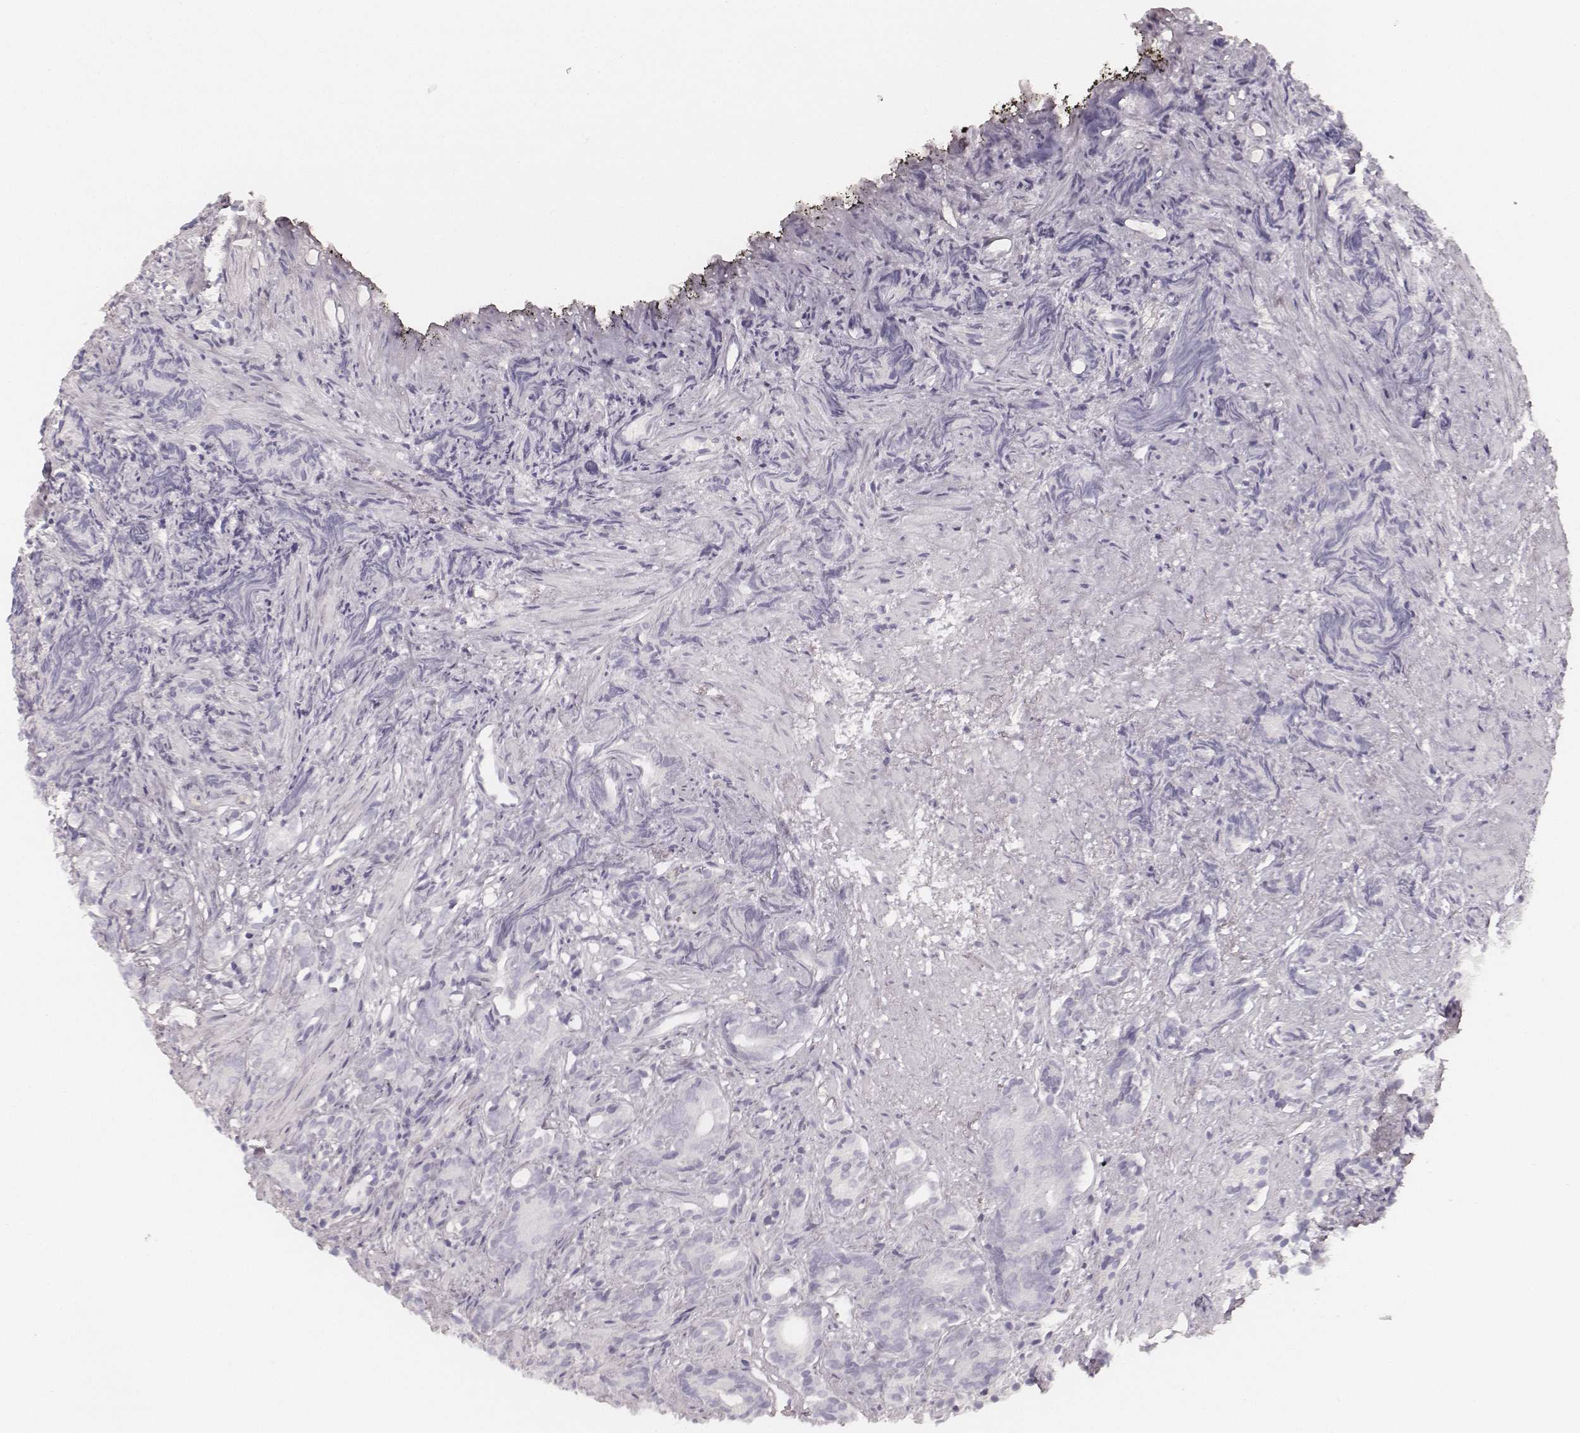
{"staining": {"intensity": "negative", "quantity": "none", "location": "none"}, "tissue": "prostate cancer", "cell_type": "Tumor cells", "image_type": "cancer", "snomed": [{"axis": "morphology", "description": "Adenocarcinoma, High grade"}, {"axis": "topography", "description": "Prostate"}], "caption": "An IHC histopathology image of high-grade adenocarcinoma (prostate) is shown. There is no staining in tumor cells of high-grade adenocarcinoma (prostate).", "gene": "KRT31", "patient": {"sex": "male", "age": 84}}